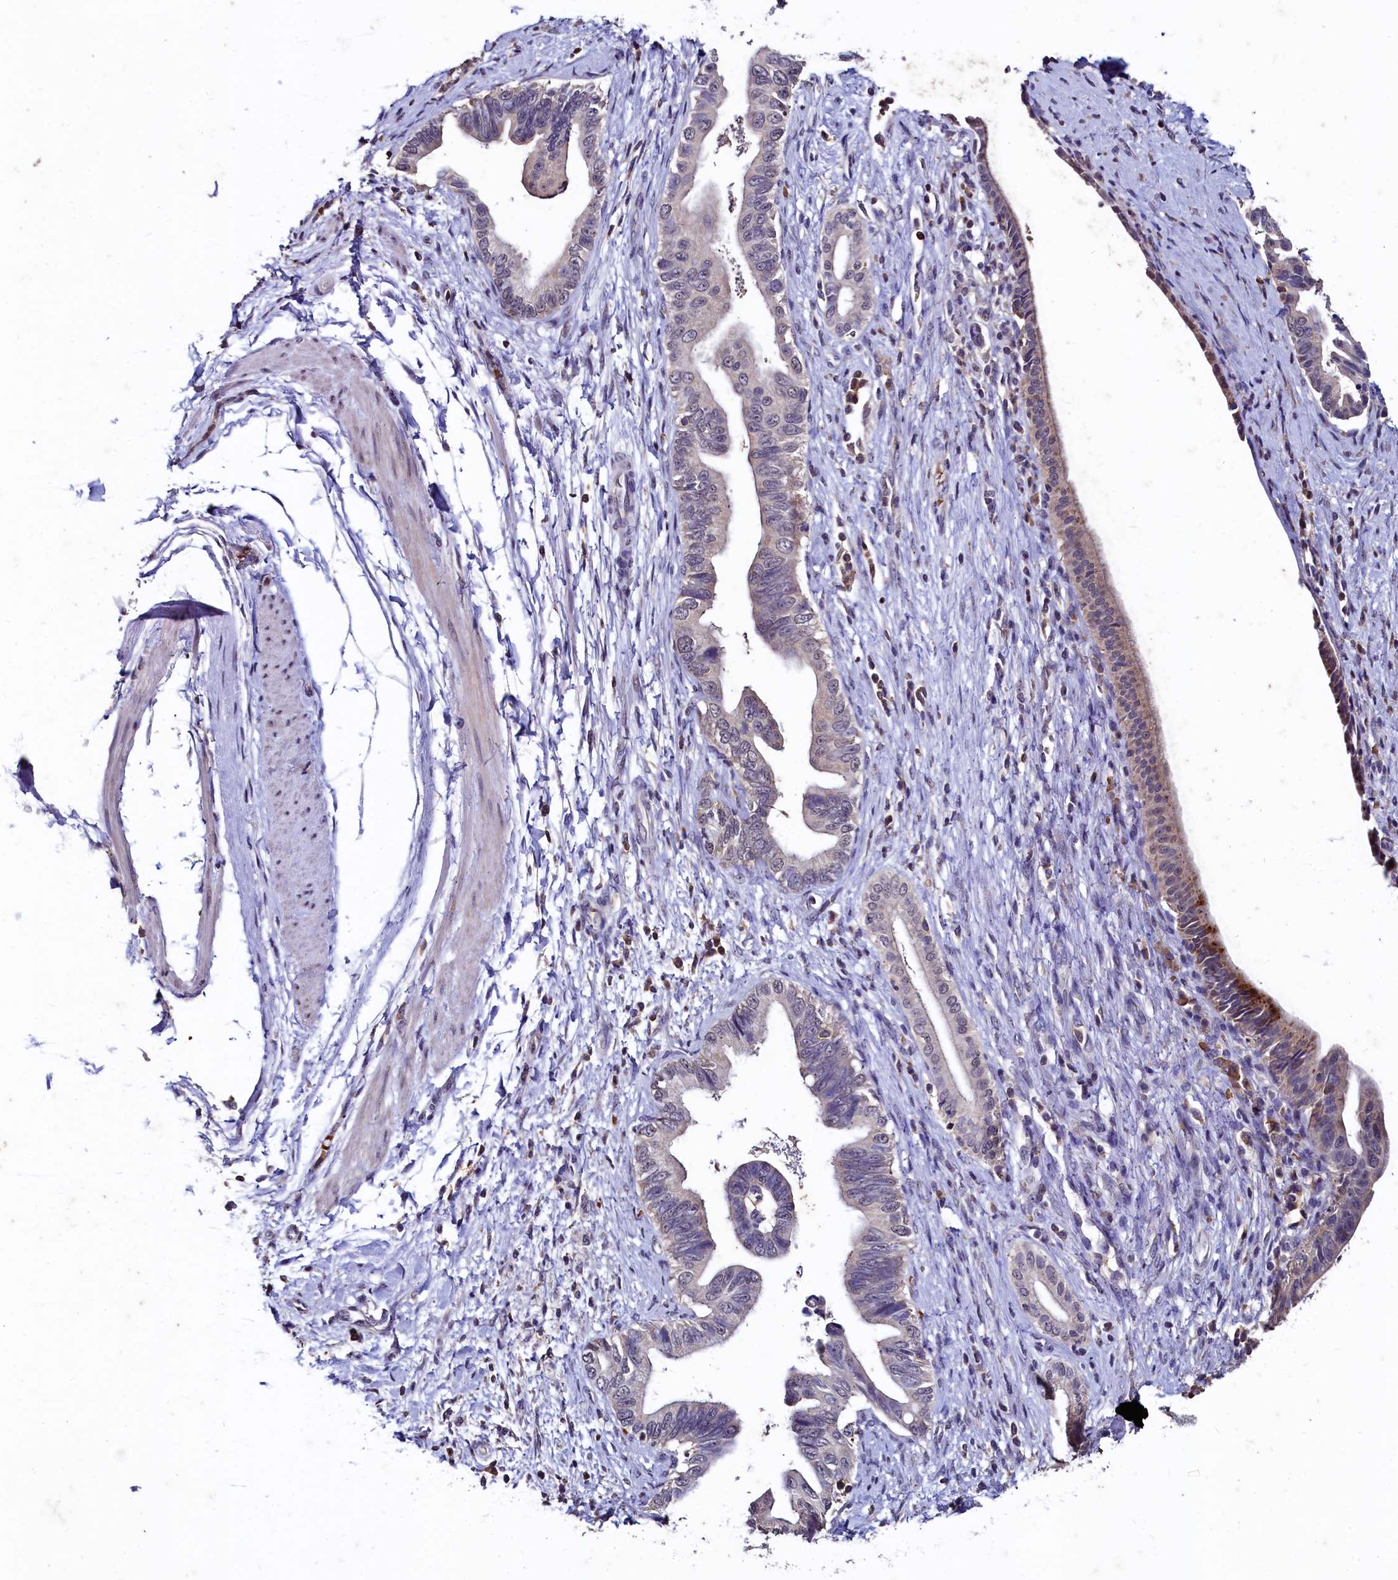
{"staining": {"intensity": "weak", "quantity": "<25%", "location": "cytoplasmic/membranous"}, "tissue": "pancreatic cancer", "cell_type": "Tumor cells", "image_type": "cancer", "snomed": [{"axis": "morphology", "description": "Adenocarcinoma, NOS"}, {"axis": "topography", "description": "Pancreas"}], "caption": "A micrograph of pancreatic adenocarcinoma stained for a protein exhibits no brown staining in tumor cells.", "gene": "CSTPP1", "patient": {"sex": "female", "age": 55}}